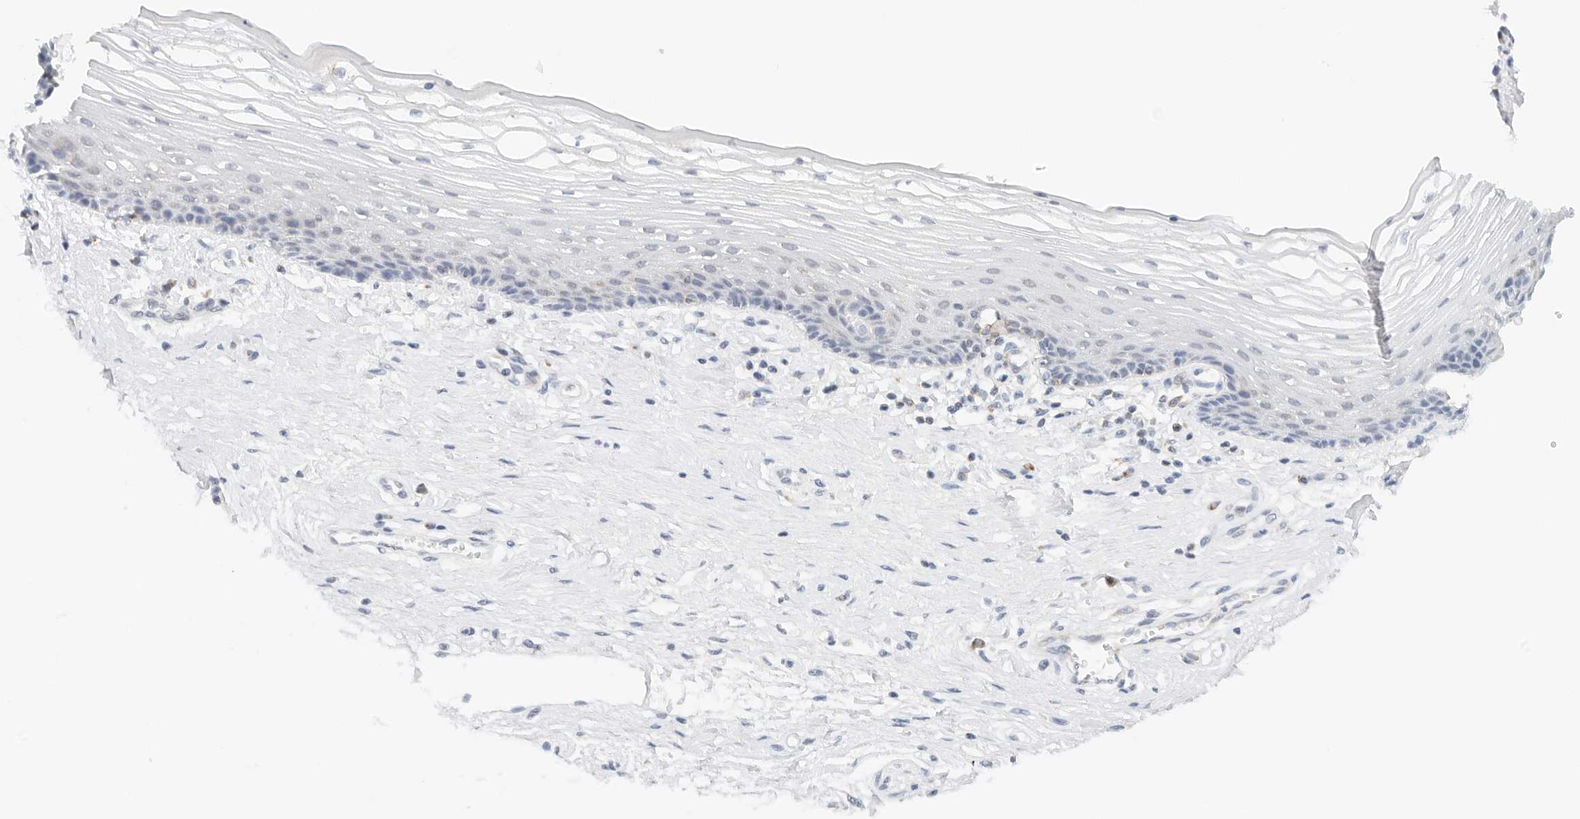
{"staining": {"intensity": "negative", "quantity": "none", "location": "none"}, "tissue": "vagina", "cell_type": "Squamous epithelial cells", "image_type": "normal", "snomed": [{"axis": "morphology", "description": "Normal tissue, NOS"}, {"axis": "topography", "description": "Vagina"}], "caption": "This histopathology image is of normal vagina stained with immunohistochemistry to label a protein in brown with the nuclei are counter-stained blue. There is no staining in squamous epithelial cells.", "gene": "ATL1", "patient": {"sex": "female", "age": 46}}